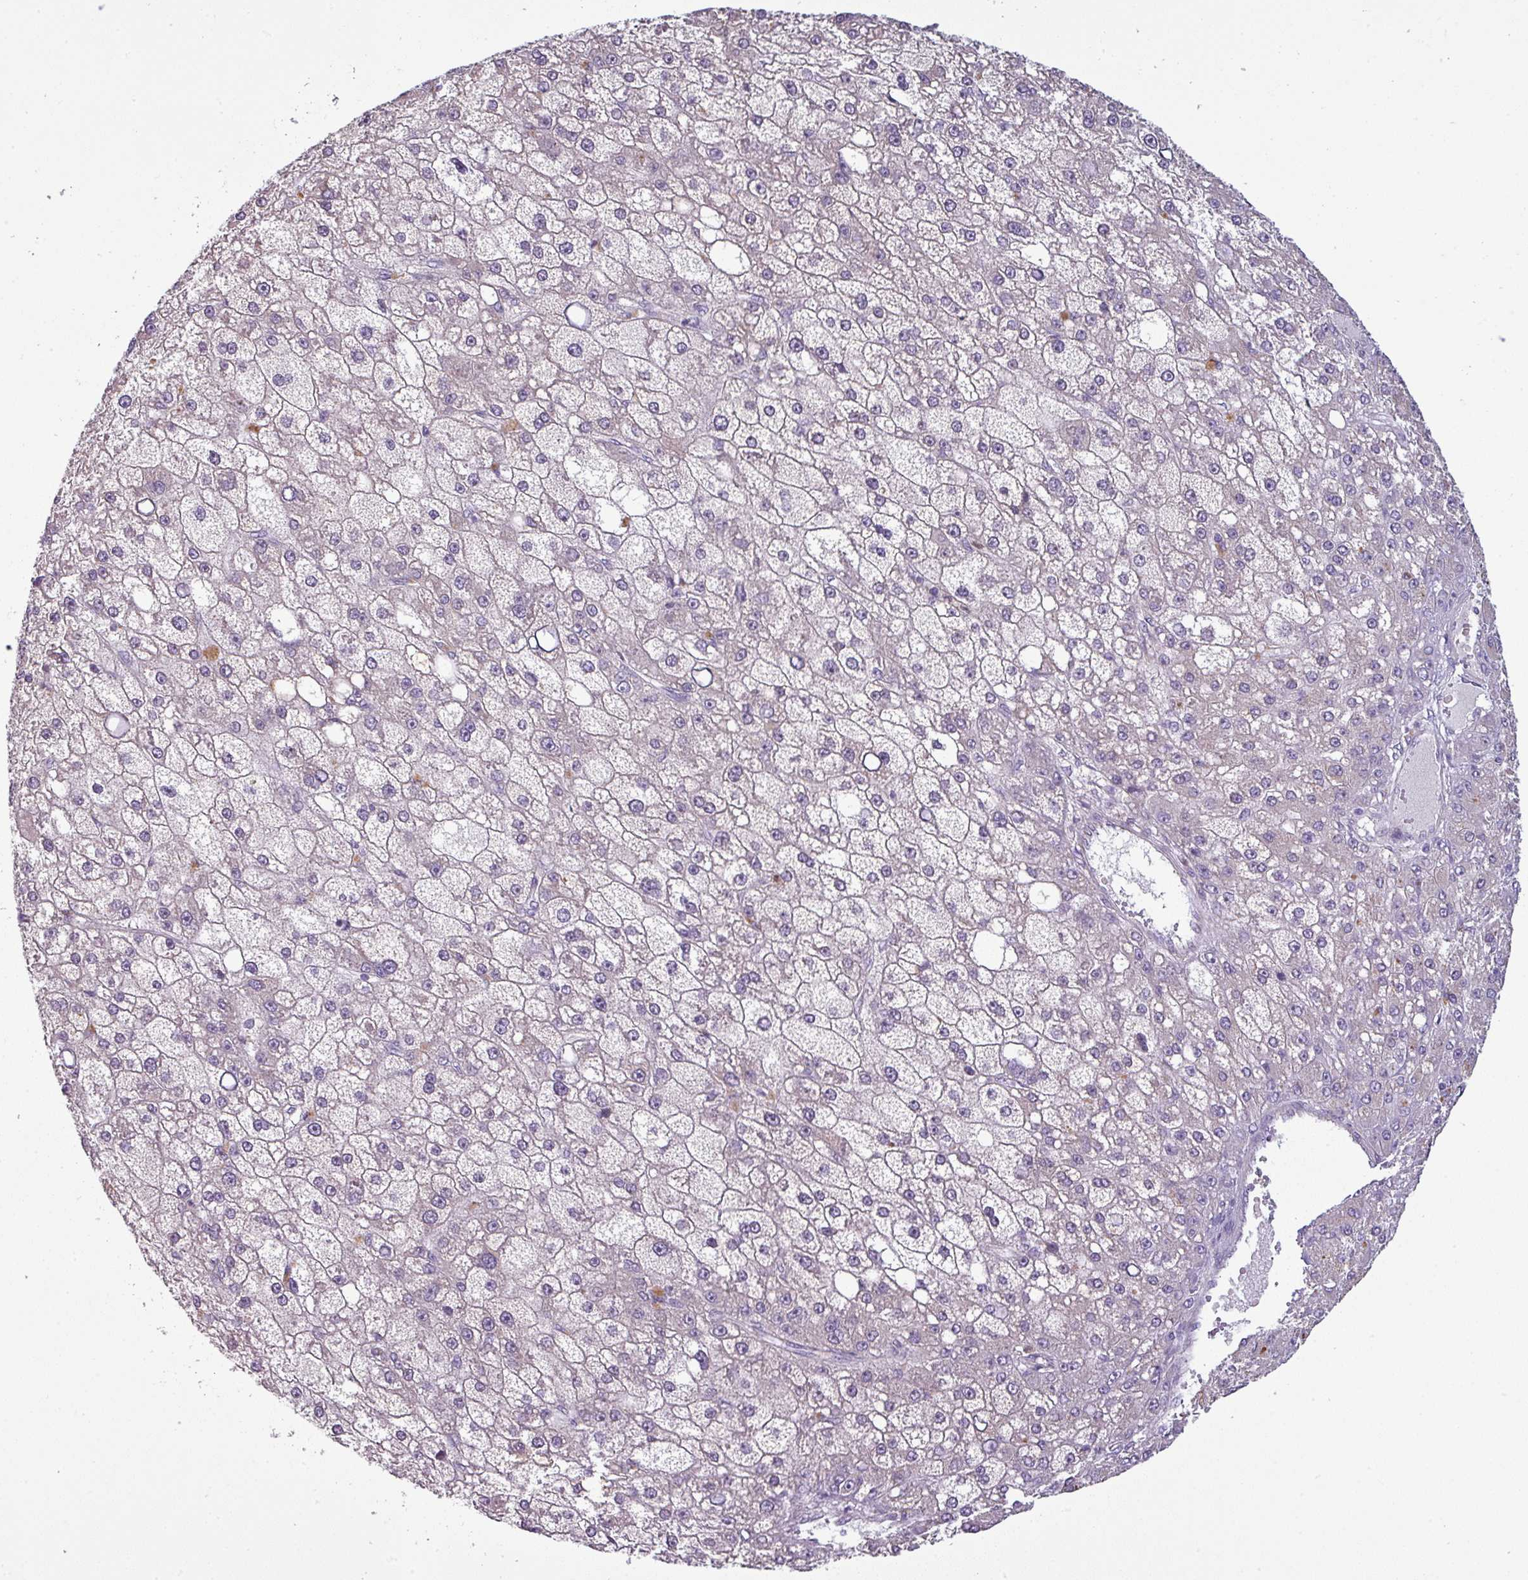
{"staining": {"intensity": "negative", "quantity": "none", "location": "none"}, "tissue": "liver cancer", "cell_type": "Tumor cells", "image_type": "cancer", "snomed": [{"axis": "morphology", "description": "Carcinoma, Hepatocellular, NOS"}, {"axis": "topography", "description": "Liver"}], "caption": "High magnification brightfield microscopy of liver cancer stained with DAB (3,3'-diaminobenzidine) (brown) and counterstained with hematoxylin (blue): tumor cells show no significant expression. The staining is performed using DAB brown chromogen with nuclei counter-stained in using hematoxylin.", "gene": "PNMA6A", "patient": {"sex": "male", "age": 67}}